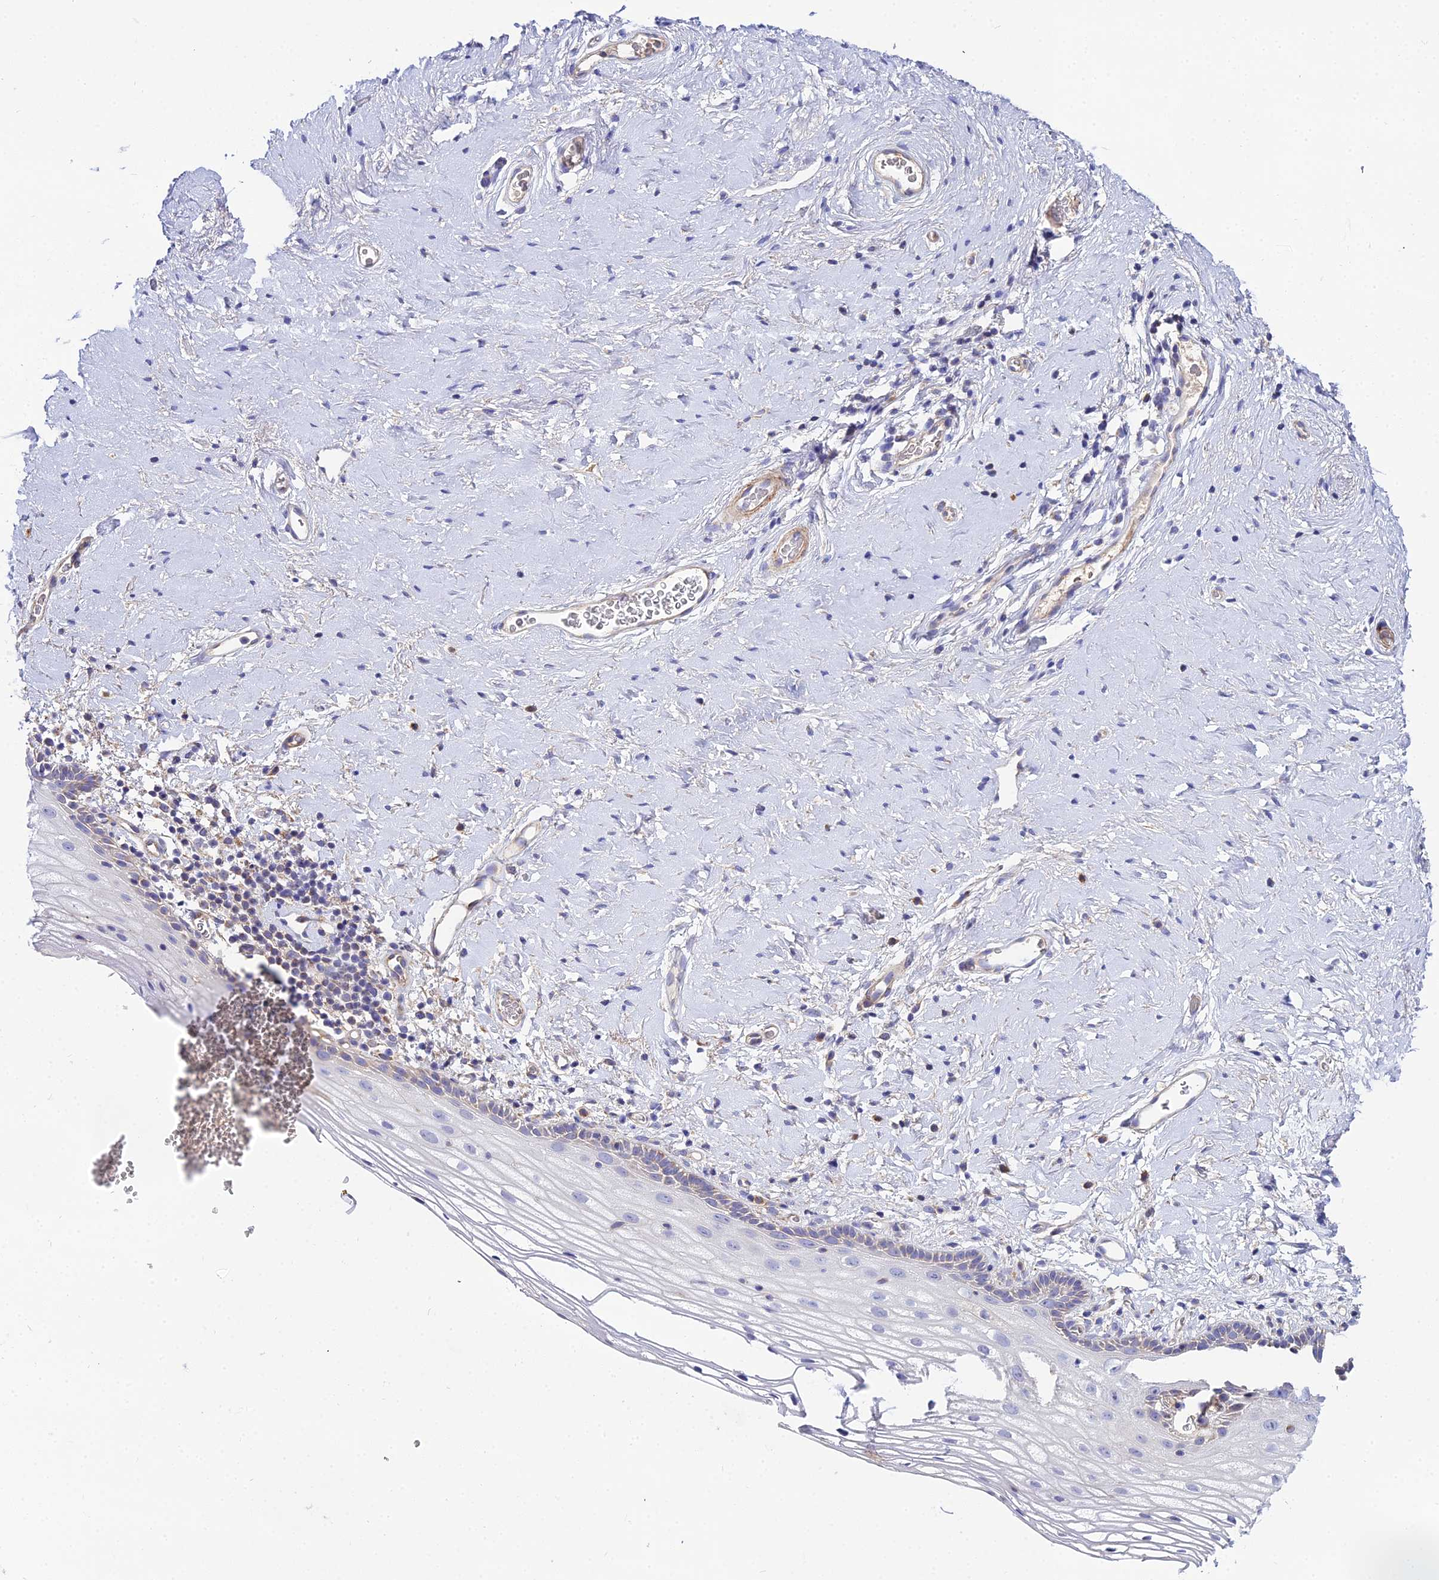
{"staining": {"intensity": "weak", "quantity": "25%-75%", "location": "cytoplasmic/membranous"}, "tissue": "vagina", "cell_type": "Squamous epithelial cells", "image_type": "normal", "snomed": [{"axis": "morphology", "description": "Normal tissue, NOS"}, {"axis": "morphology", "description": "Adenocarcinoma, NOS"}, {"axis": "topography", "description": "Rectum"}, {"axis": "topography", "description": "Vagina"}], "caption": "This photomicrograph displays IHC staining of unremarkable human vagina, with low weak cytoplasmic/membranous expression in about 25%-75% of squamous epithelial cells.", "gene": "ACOT1", "patient": {"sex": "female", "age": 71}}